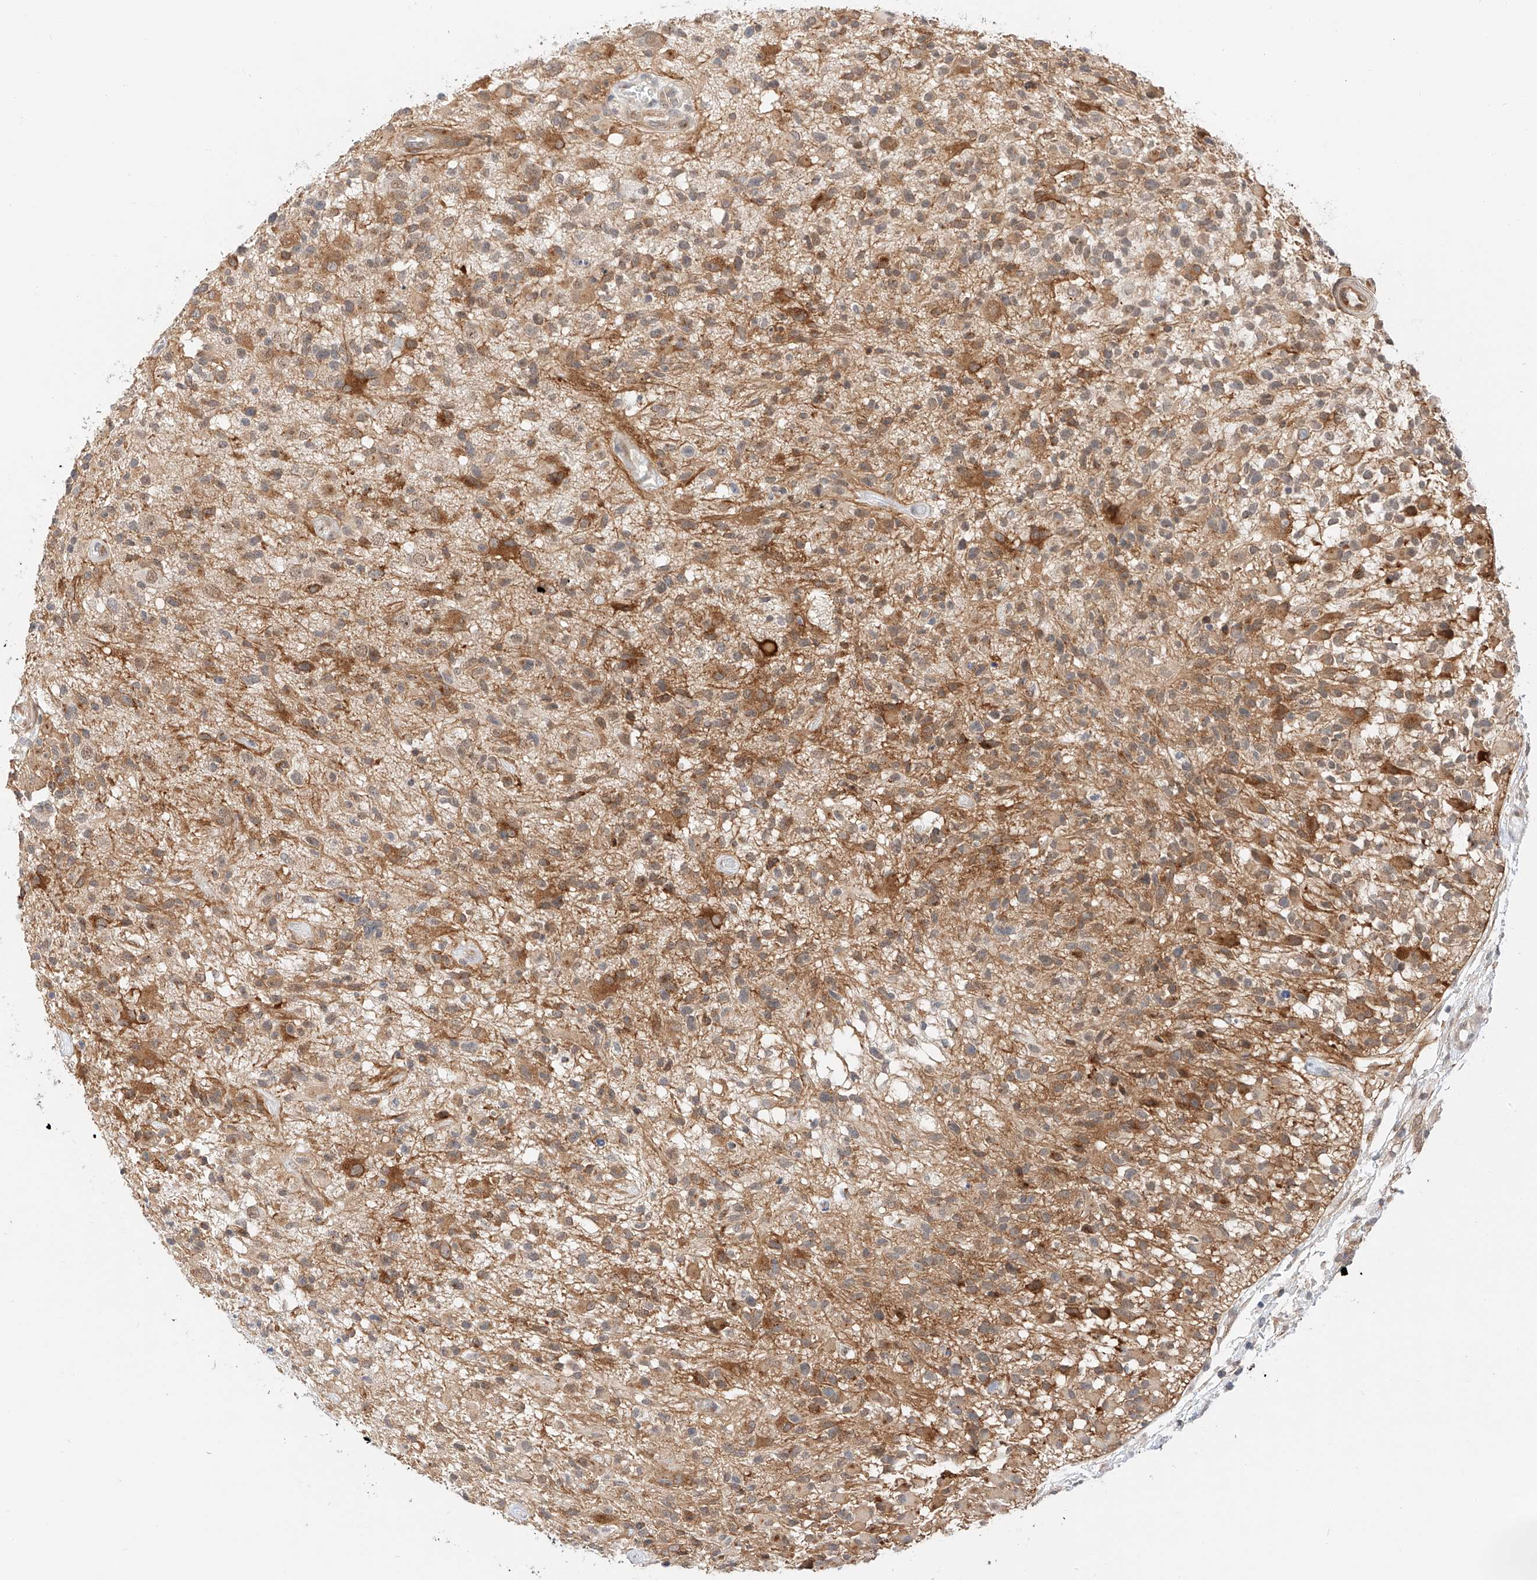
{"staining": {"intensity": "moderate", "quantity": "<25%", "location": "cytoplasmic/membranous"}, "tissue": "glioma", "cell_type": "Tumor cells", "image_type": "cancer", "snomed": [{"axis": "morphology", "description": "Glioma, malignant, High grade"}, {"axis": "morphology", "description": "Glioblastoma, NOS"}, {"axis": "topography", "description": "Brain"}], "caption": "Moderate cytoplasmic/membranous expression for a protein is seen in about <25% of tumor cells of glioma using immunohistochemistry (IHC).", "gene": "CARMIL1", "patient": {"sex": "male", "age": 60}}